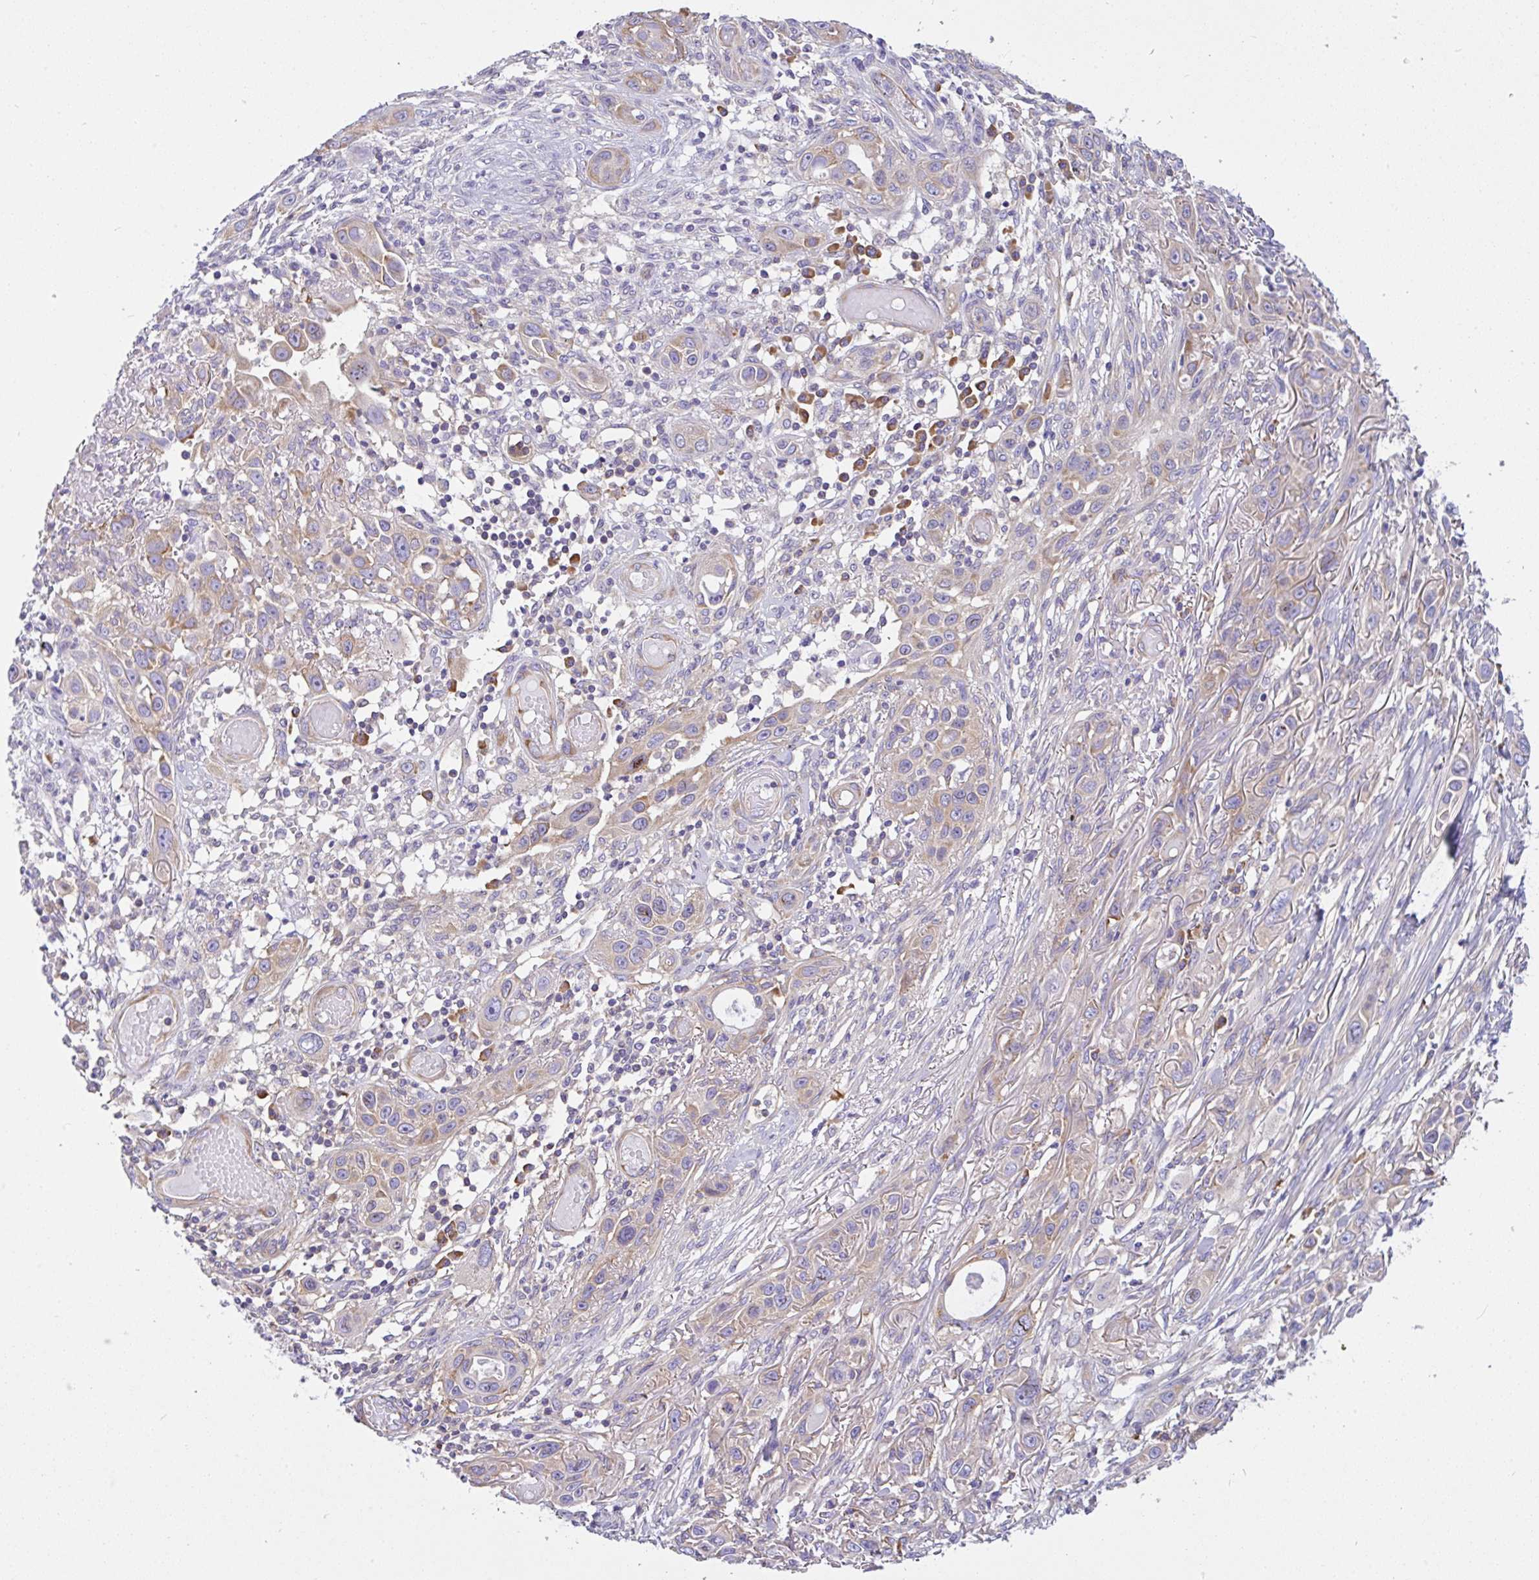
{"staining": {"intensity": "weak", "quantity": "25%-75%", "location": "cytoplasmic/membranous"}, "tissue": "skin cancer", "cell_type": "Tumor cells", "image_type": "cancer", "snomed": [{"axis": "morphology", "description": "Squamous cell carcinoma, NOS"}, {"axis": "topography", "description": "Skin"}], "caption": "There is low levels of weak cytoplasmic/membranous expression in tumor cells of squamous cell carcinoma (skin), as demonstrated by immunohistochemical staining (brown color).", "gene": "GFPT2", "patient": {"sex": "female", "age": 69}}